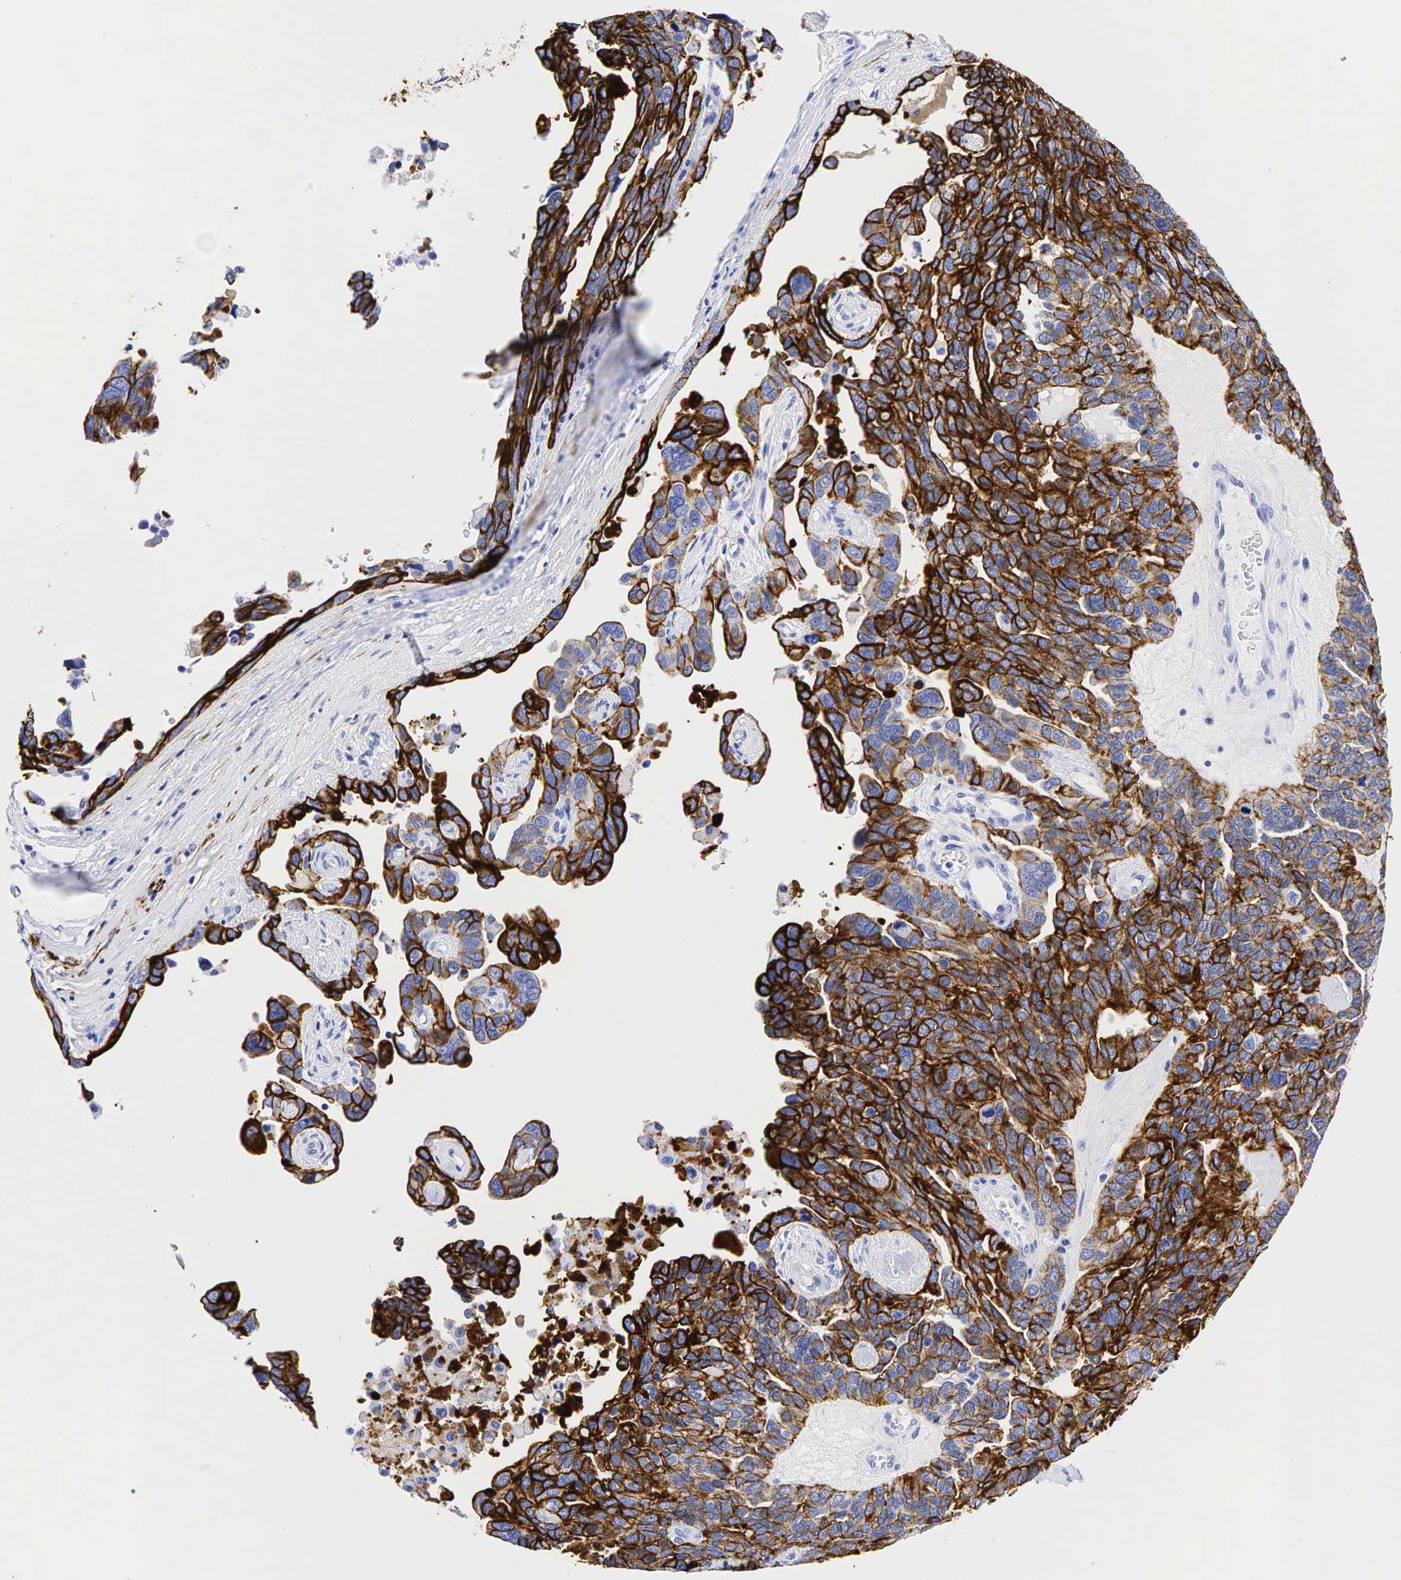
{"staining": {"intensity": "strong", "quantity": "25%-75%", "location": "cytoplasmic/membranous"}, "tissue": "ovarian cancer", "cell_type": "Tumor cells", "image_type": "cancer", "snomed": [{"axis": "morphology", "description": "Cystadenocarcinoma, serous, NOS"}, {"axis": "topography", "description": "Ovary"}], "caption": "Protein expression analysis of human serous cystadenocarcinoma (ovarian) reveals strong cytoplasmic/membranous expression in approximately 25%-75% of tumor cells.", "gene": "KRT7", "patient": {"sex": "female", "age": 64}}